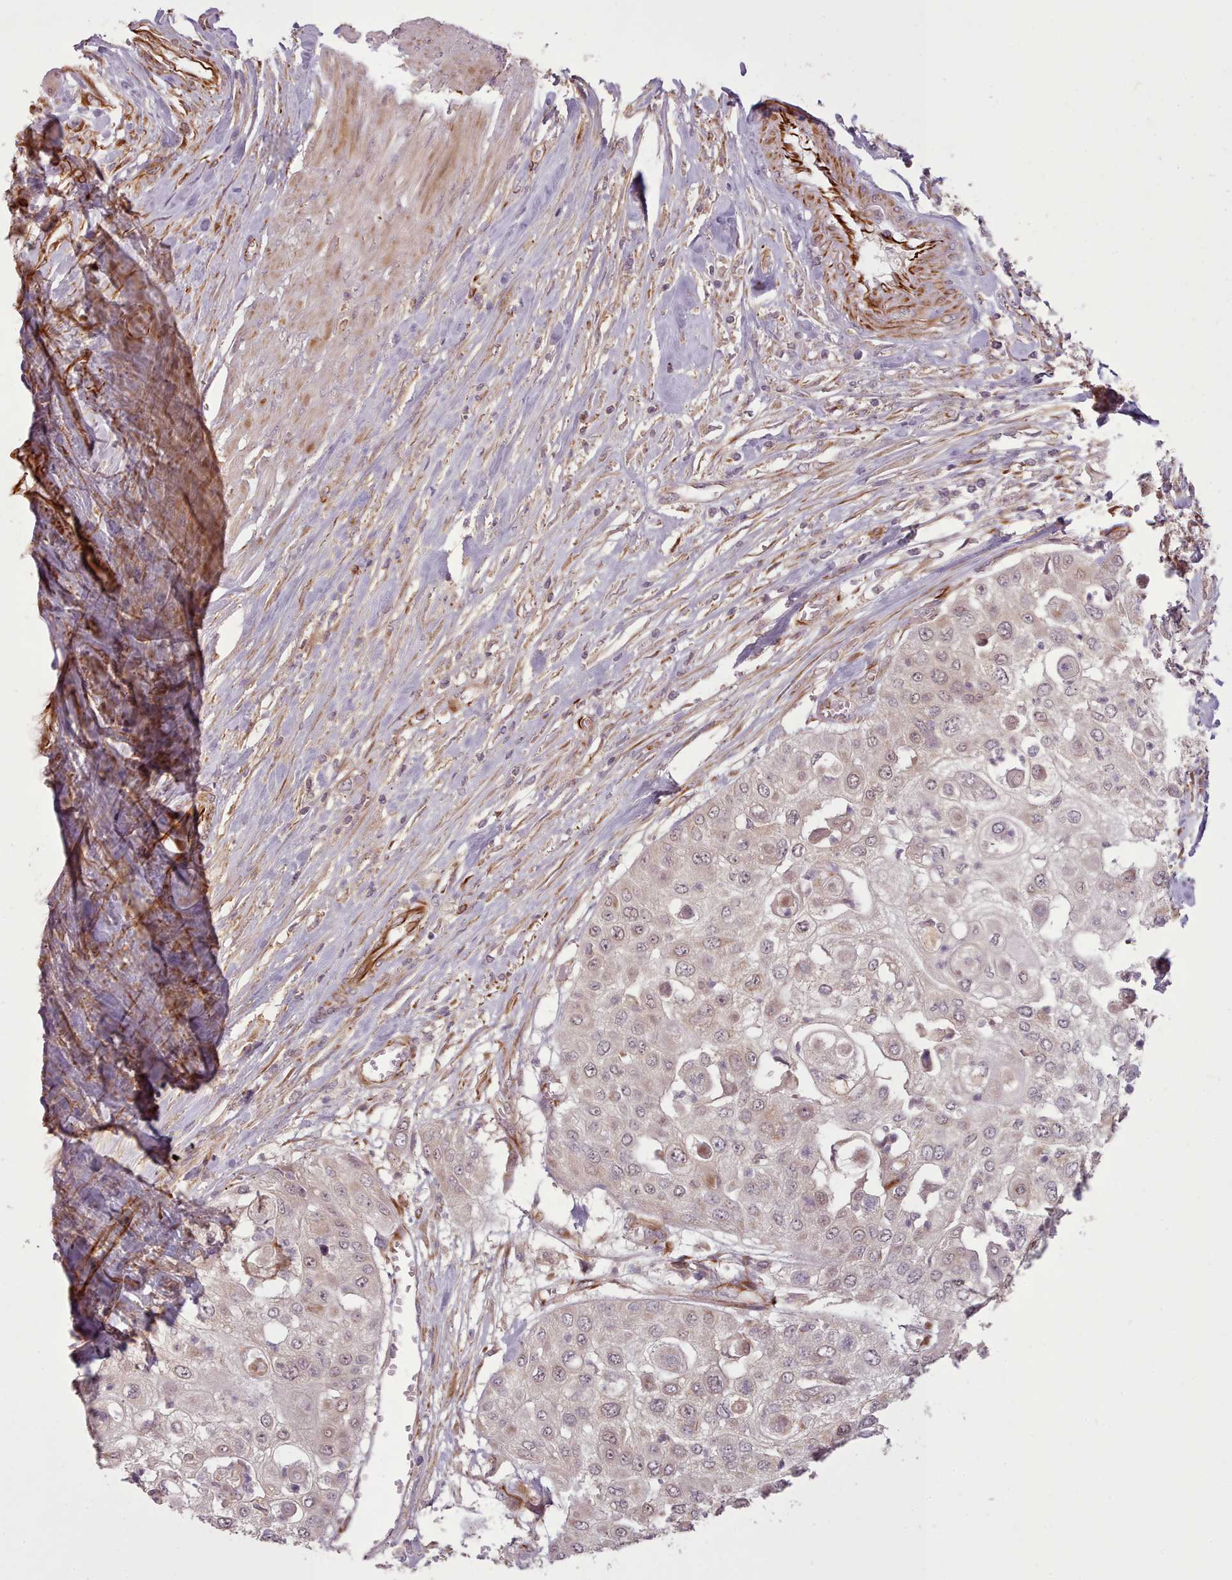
{"staining": {"intensity": "weak", "quantity": ">75%", "location": "nuclear"}, "tissue": "urothelial cancer", "cell_type": "Tumor cells", "image_type": "cancer", "snomed": [{"axis": "morphology", "description": "Urothelial carcinoma, High grade"}, {"axis": "topography", "description": "Urinary bladder"}], "caption": "Immunohistochemical staining of urothelial cancer shows weak nuclear protein positivity in approximately >75% of tumor cells. Immunohistochemistry stains the protein of interest in brown and the nuclei are stained blue.", "gene": "GBGT1", "patient": {"sex": "female", "age": 79}}